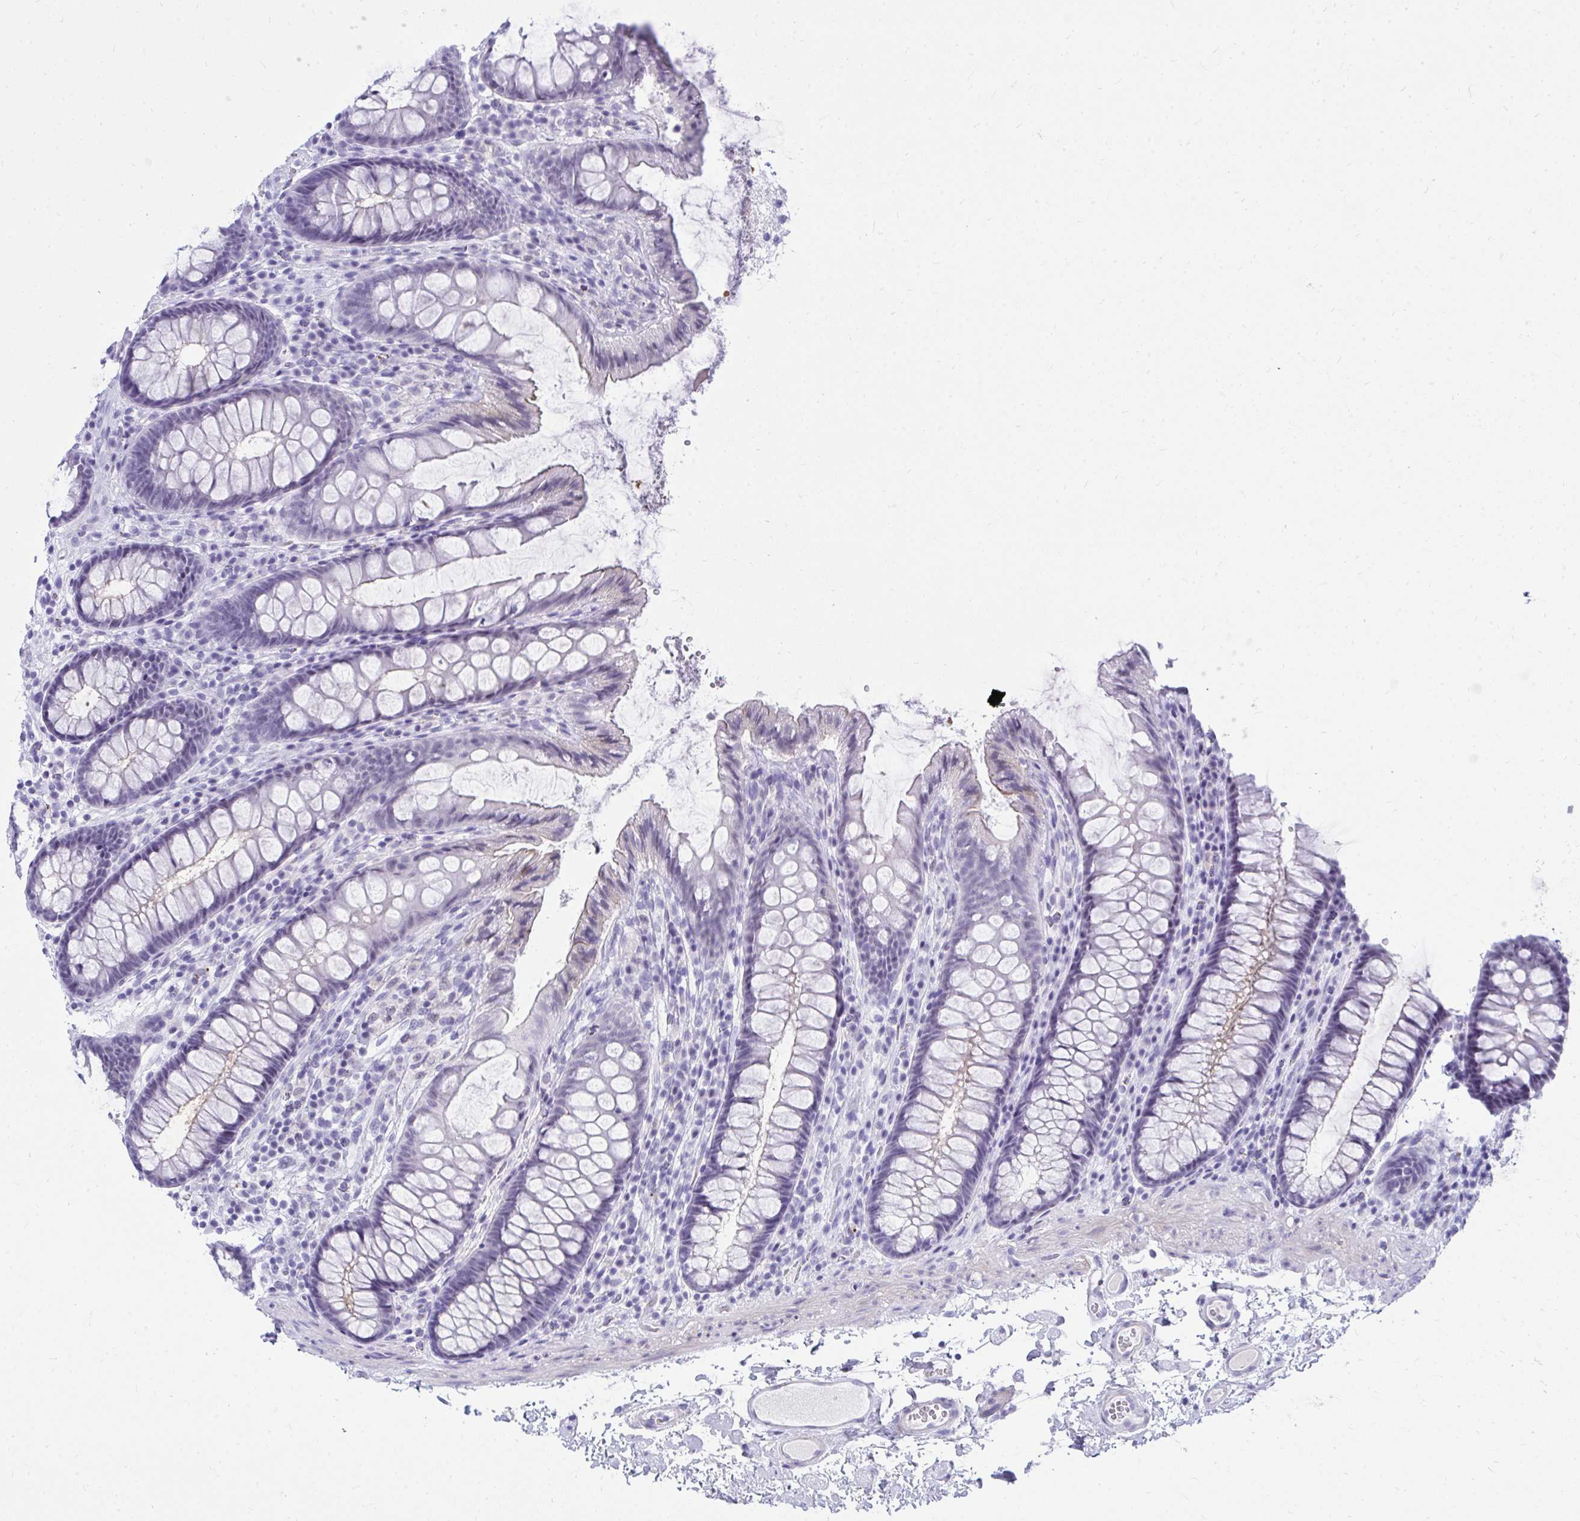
{"staining": {"intensity": "negative", "quantity": "none", "location": "none"}, "tissue": "colon", "cell_type": "Endothelial cells", "image_type": "normal", "snomed": [{"axis": "morphology", "description": "Normal tissue, NOS"}, {"axis": "topography", "description": "Colon"}], "caption": "High power microscopy photomicrograph of an IHC photomicrograph of unremarkable colon, revealing no significant positivity in endothelial cells.", "gene": "OR5F1", "patient": {"sex": "male", "age": 84}}